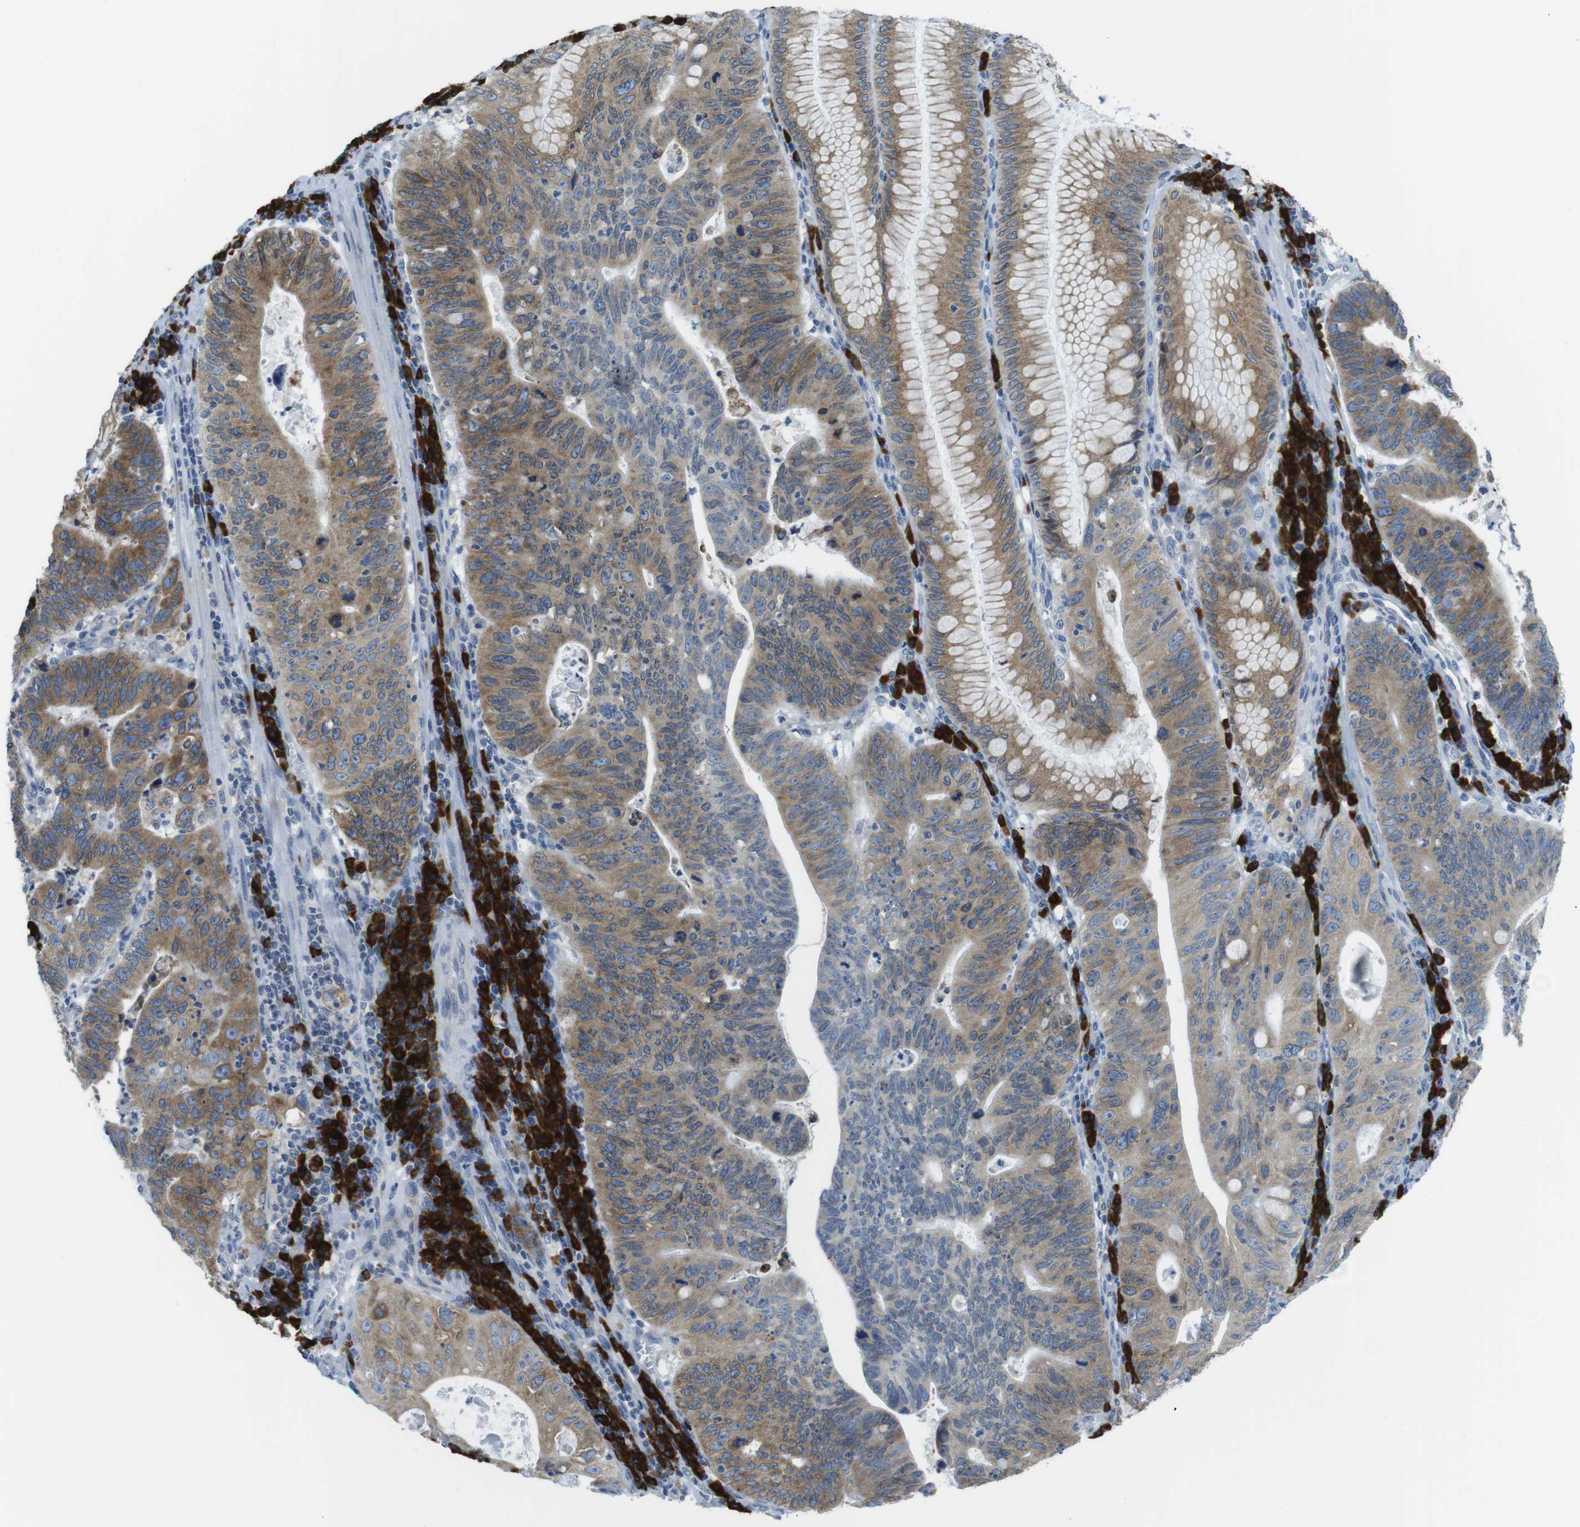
{"staining": {"intensity": "moderate", "quantity": ">75%", "location": "cytoplasmic/membranous"}, "tissue": "stomach cancer", "cell_type": "Tumor cells", "image_type": "cancer", "snomed": [{"axis": "morphology", "description": "Adenocarcinoma, NOS"}, {"axis": "topography", "description": "Stomach"}], "caption": "A brown stain highlights moderate cytoplasmic/membranous positivity of a protein in human stomach cancer (adenocarcinoma) tumor cells.", "gene": "CLPTM1L", "patient": {"sex": "male", "age": 59}}